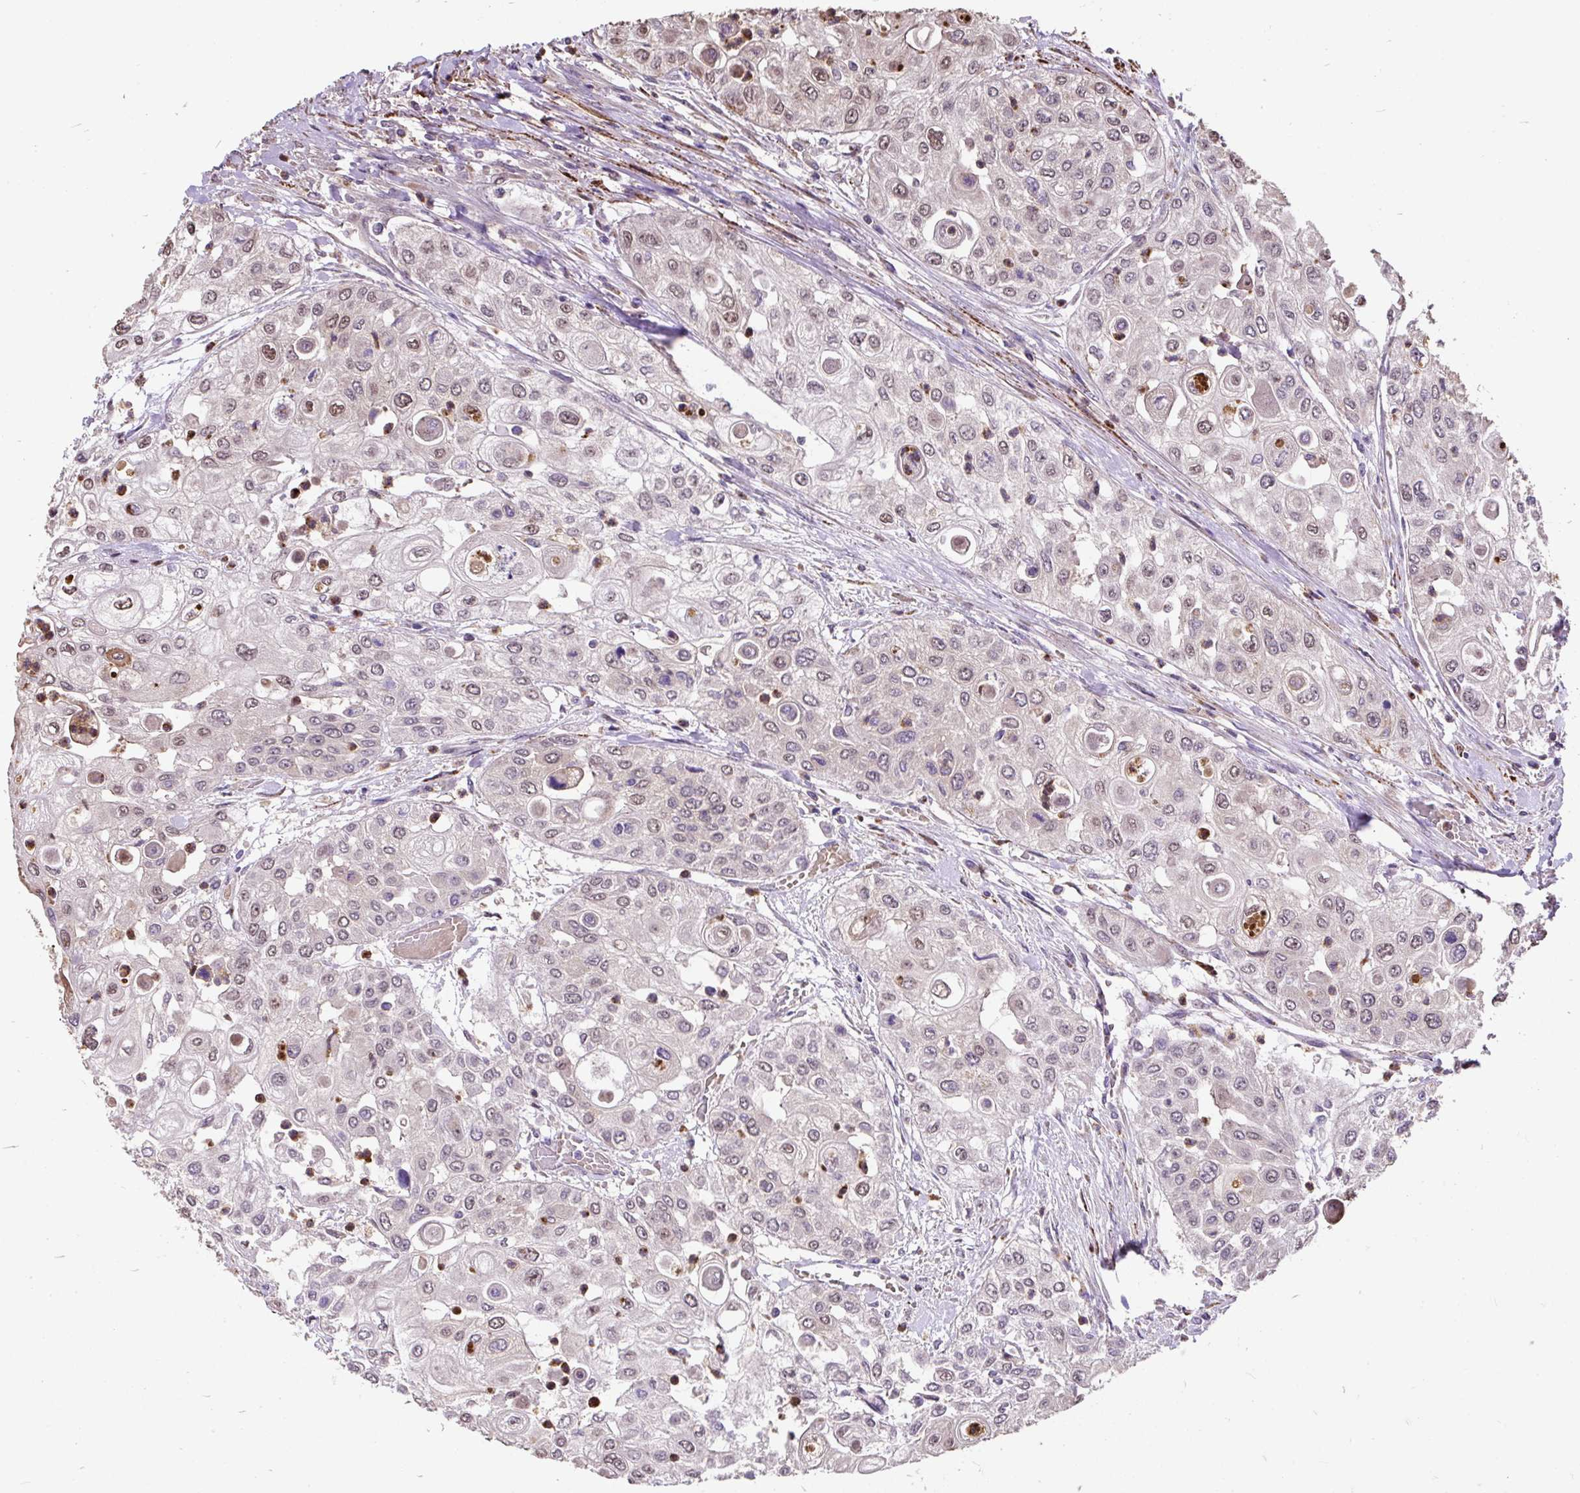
{"staining": {"intensity": "weak", "quantity": "25%-75%", "location": "nuclear"}, "tissue": "urothelial cancer", "cell_type": "Tumor cells", "image_type": "cancer", "snomed": [{"axis": "morphology", "description": "Urothelial carcinoma, High grade"}, {"axis": "topography", "description": "Urinary bladder"}], "caption": "Weak nuclear protein expression is appreciated in approximately 25%-75% of tumor cells in urothelial carcinoma (high-grade).", "gene": "PUS7L", "patient": {"sex": "female", "age": 79}}